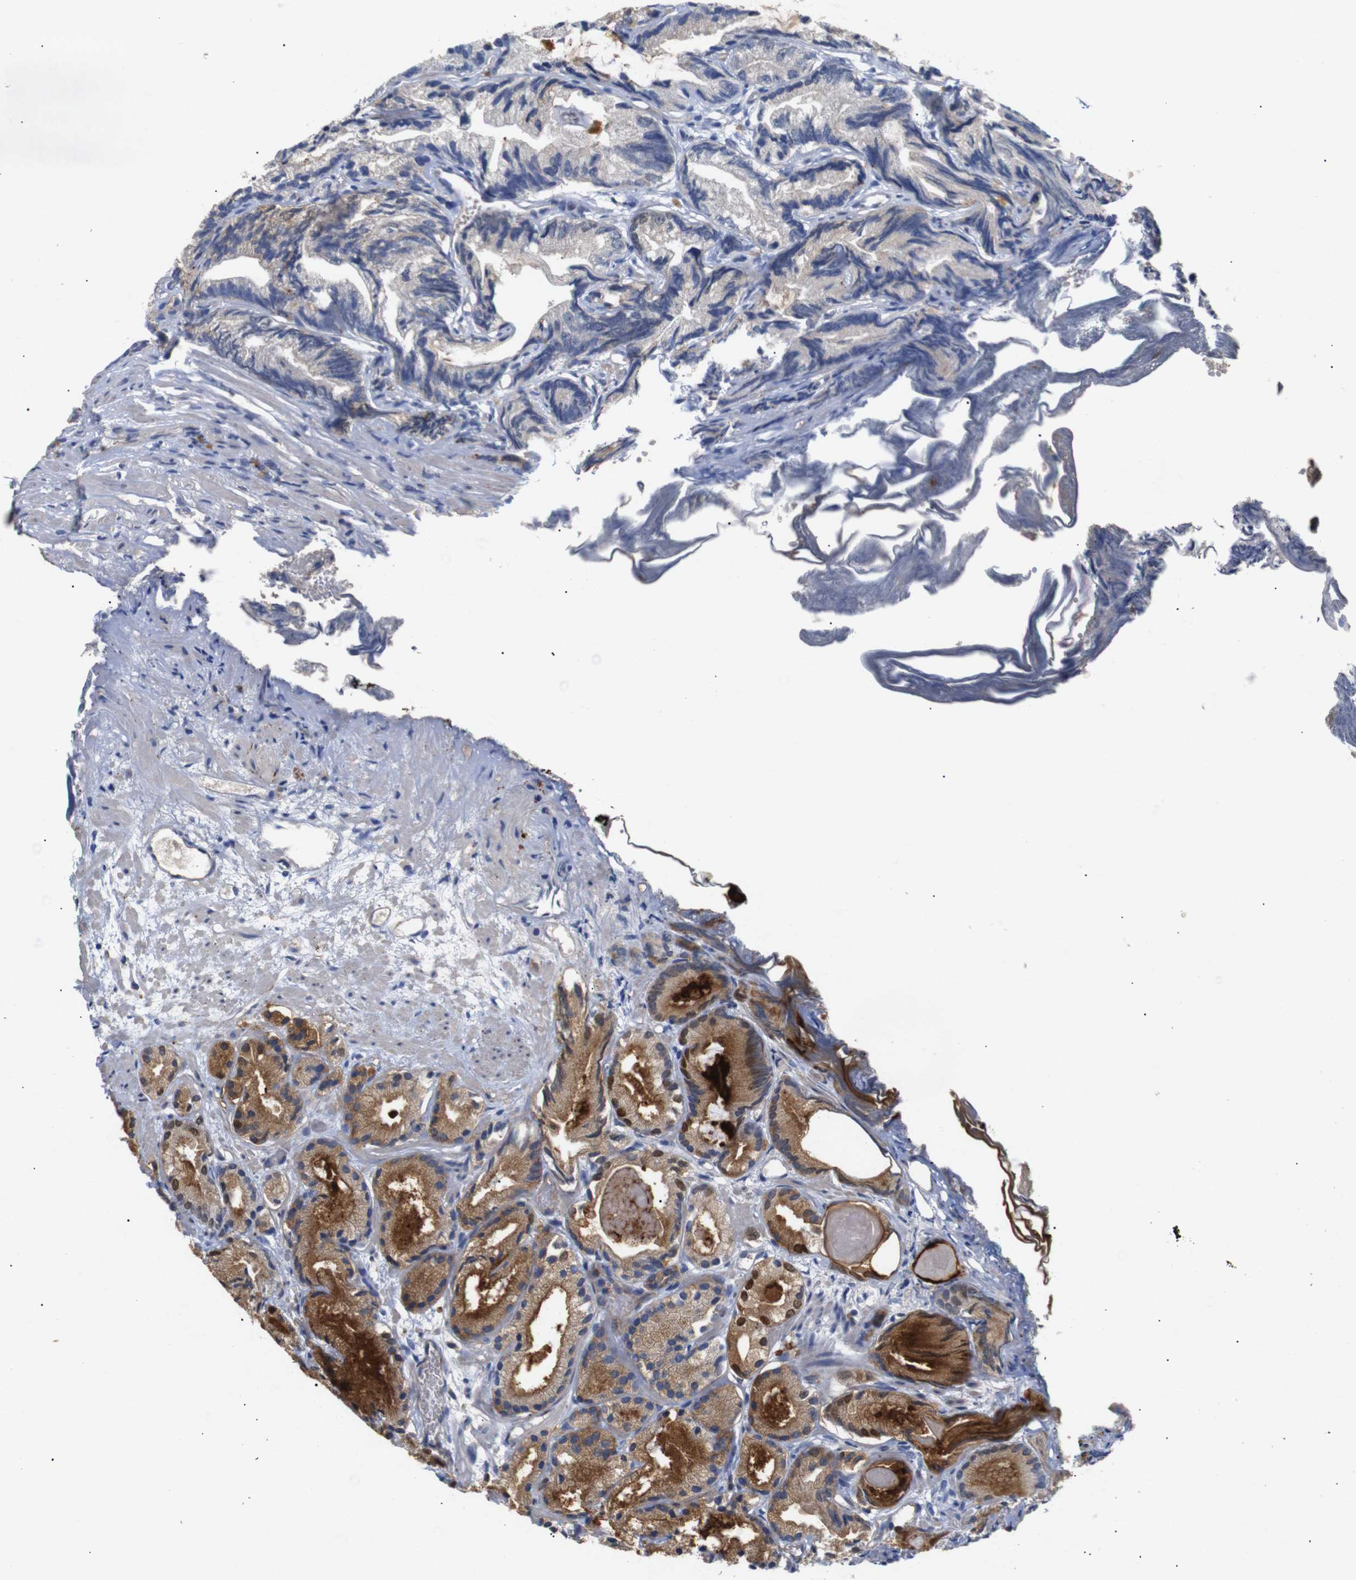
{"staining": {"intensity": "moderate", "quantity": "25%-75%", "location": "cytoplasmic/membranous"}, "tissue": "prostate cancer", "cell_type": "Tumor cells", "image_type": "cancer", "snomed": [{"axis": "morphology", "description": "Adenocarcinoma, Low grade"}, {"axis": "topography", "description": "Prostate"}], "caption": "Immunohistochemistry (DAB) staining of human low-grade adenocarcinoma (prostate) exhibits moderate cytoplasmic/membranous protein positivity in about 25%-75% of tumor cells. (Brightfield microscopy of DAB IHC at high magnification).", "gene": "SDCBP", "patient": {"sex": "male", "age": 89}}